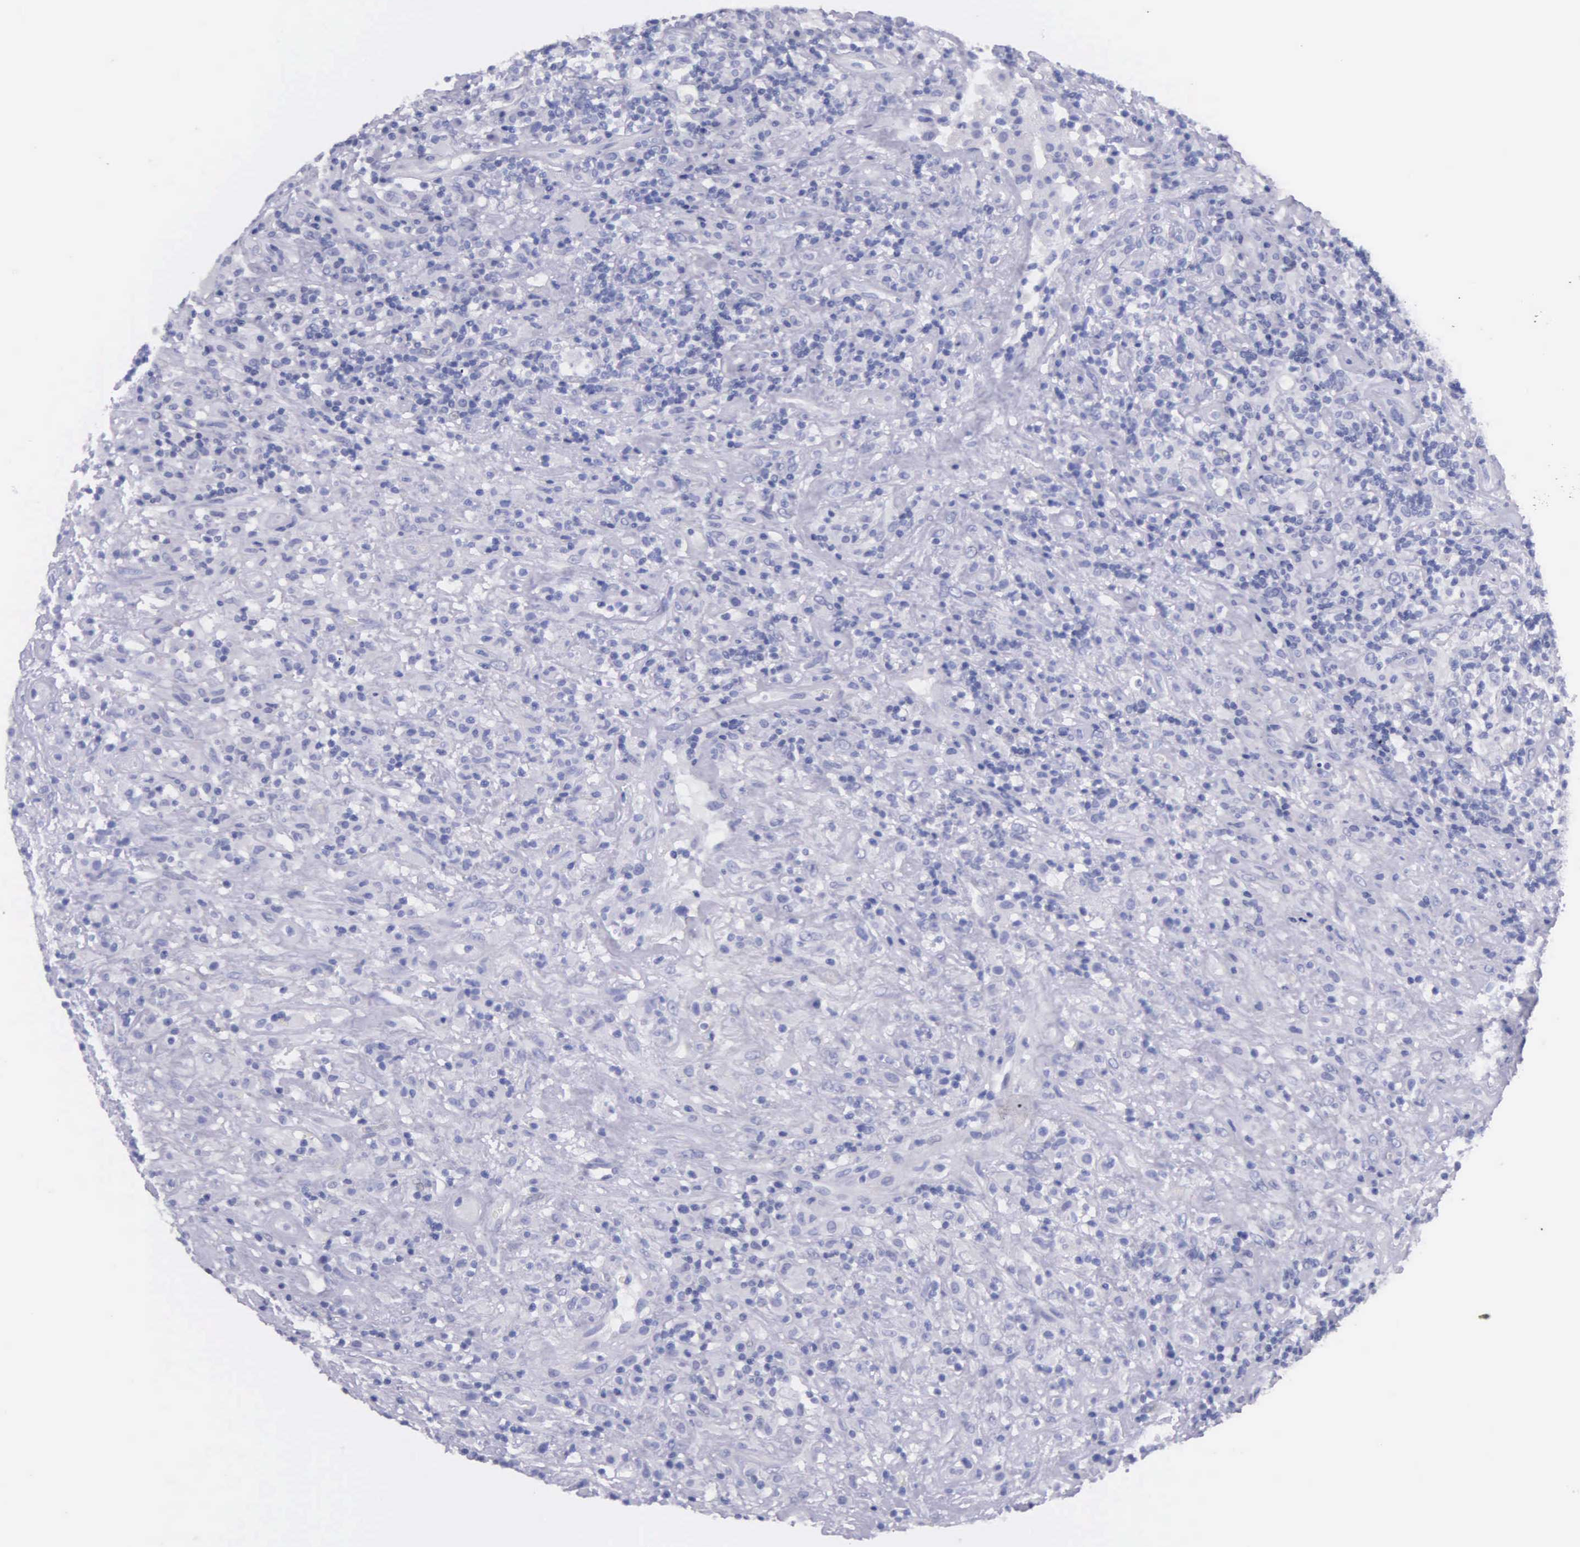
{"staining": {"intensity": "negative", "quantity": "none", "location": "none"}, "tissue": "lymphoma", "cell_type": "Tumor cells", "image_type": "cancer", "snomed": [{"axis": "morphology", "description": "Hodgkin's disease, NOS"}, {"axis": "topography", "description": "Lymph node"}], "caption": "This is an immunohistochemistry (IHC) histopathology image of lymphoma. There is no expression in tumor cells.", "gene": "GSTT2", "patient": {"sex": "male", "age": 46}}